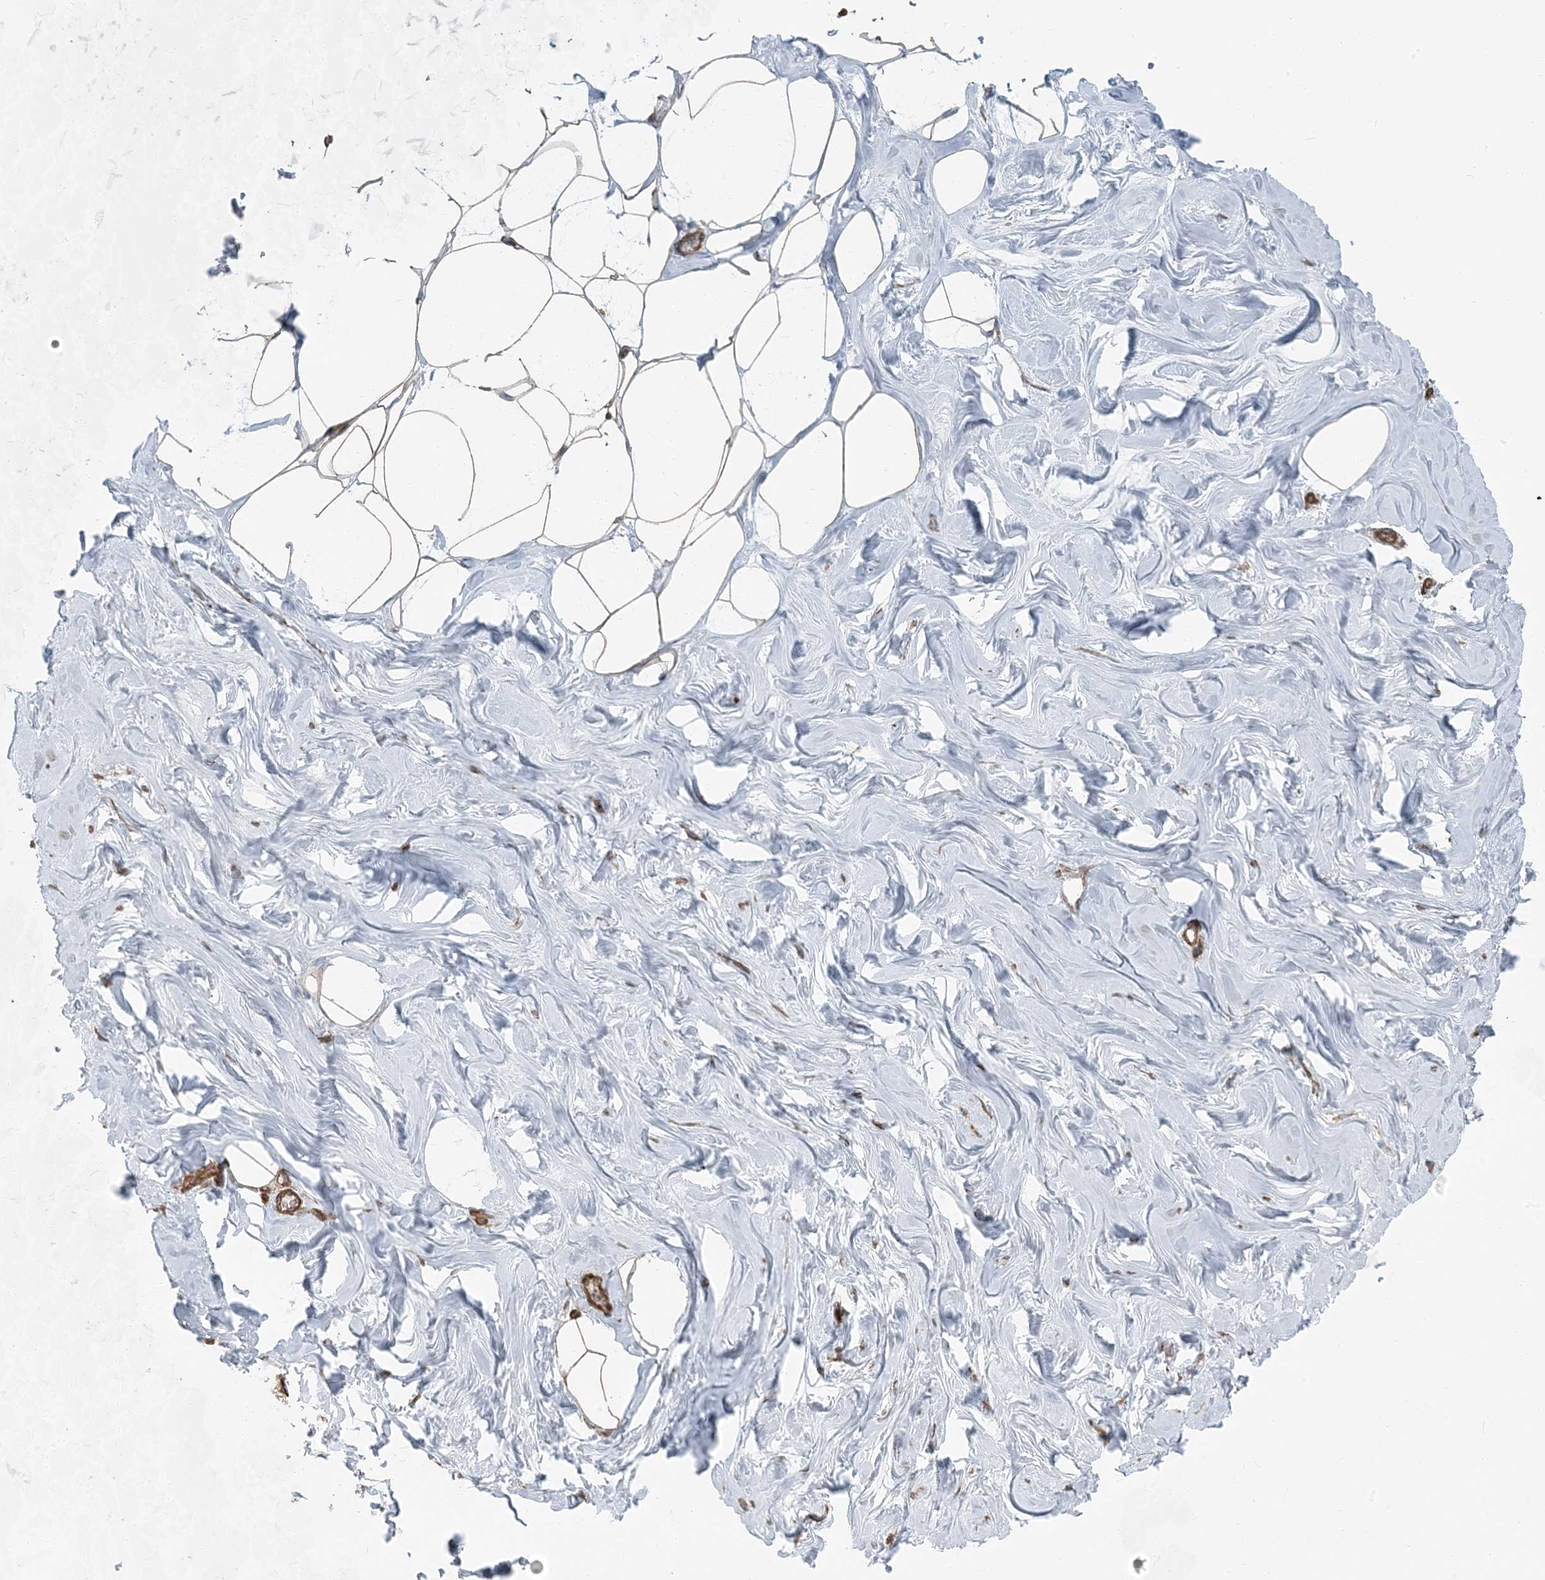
{"staining": {"intensity": "moderate", "quantity": ">75%", "location": "cytoplasmic/membranous"}, "tissue": "adipose tissue", "cell_type": "Adipocytes", "image_type": "normal", "snomed": [{"axis": "morphology", "description": "Normal tissue, NOS"}, {"axis": "morphology", "description": "Fibrosis, NOS"}, {"axis": "topography", "description": "Breast"}, {"axis": "topography", "description": "Adipose tissue"}], "caption": "Approximately >75% of adipocytes in unremarkable human adipose tissue reveal moderate cytoplasmic/membranous protein expression as visualized by brown immunohistochemical staining.", "gene": "ZFP90", "patient": {"sex": "female", "age": 39}}